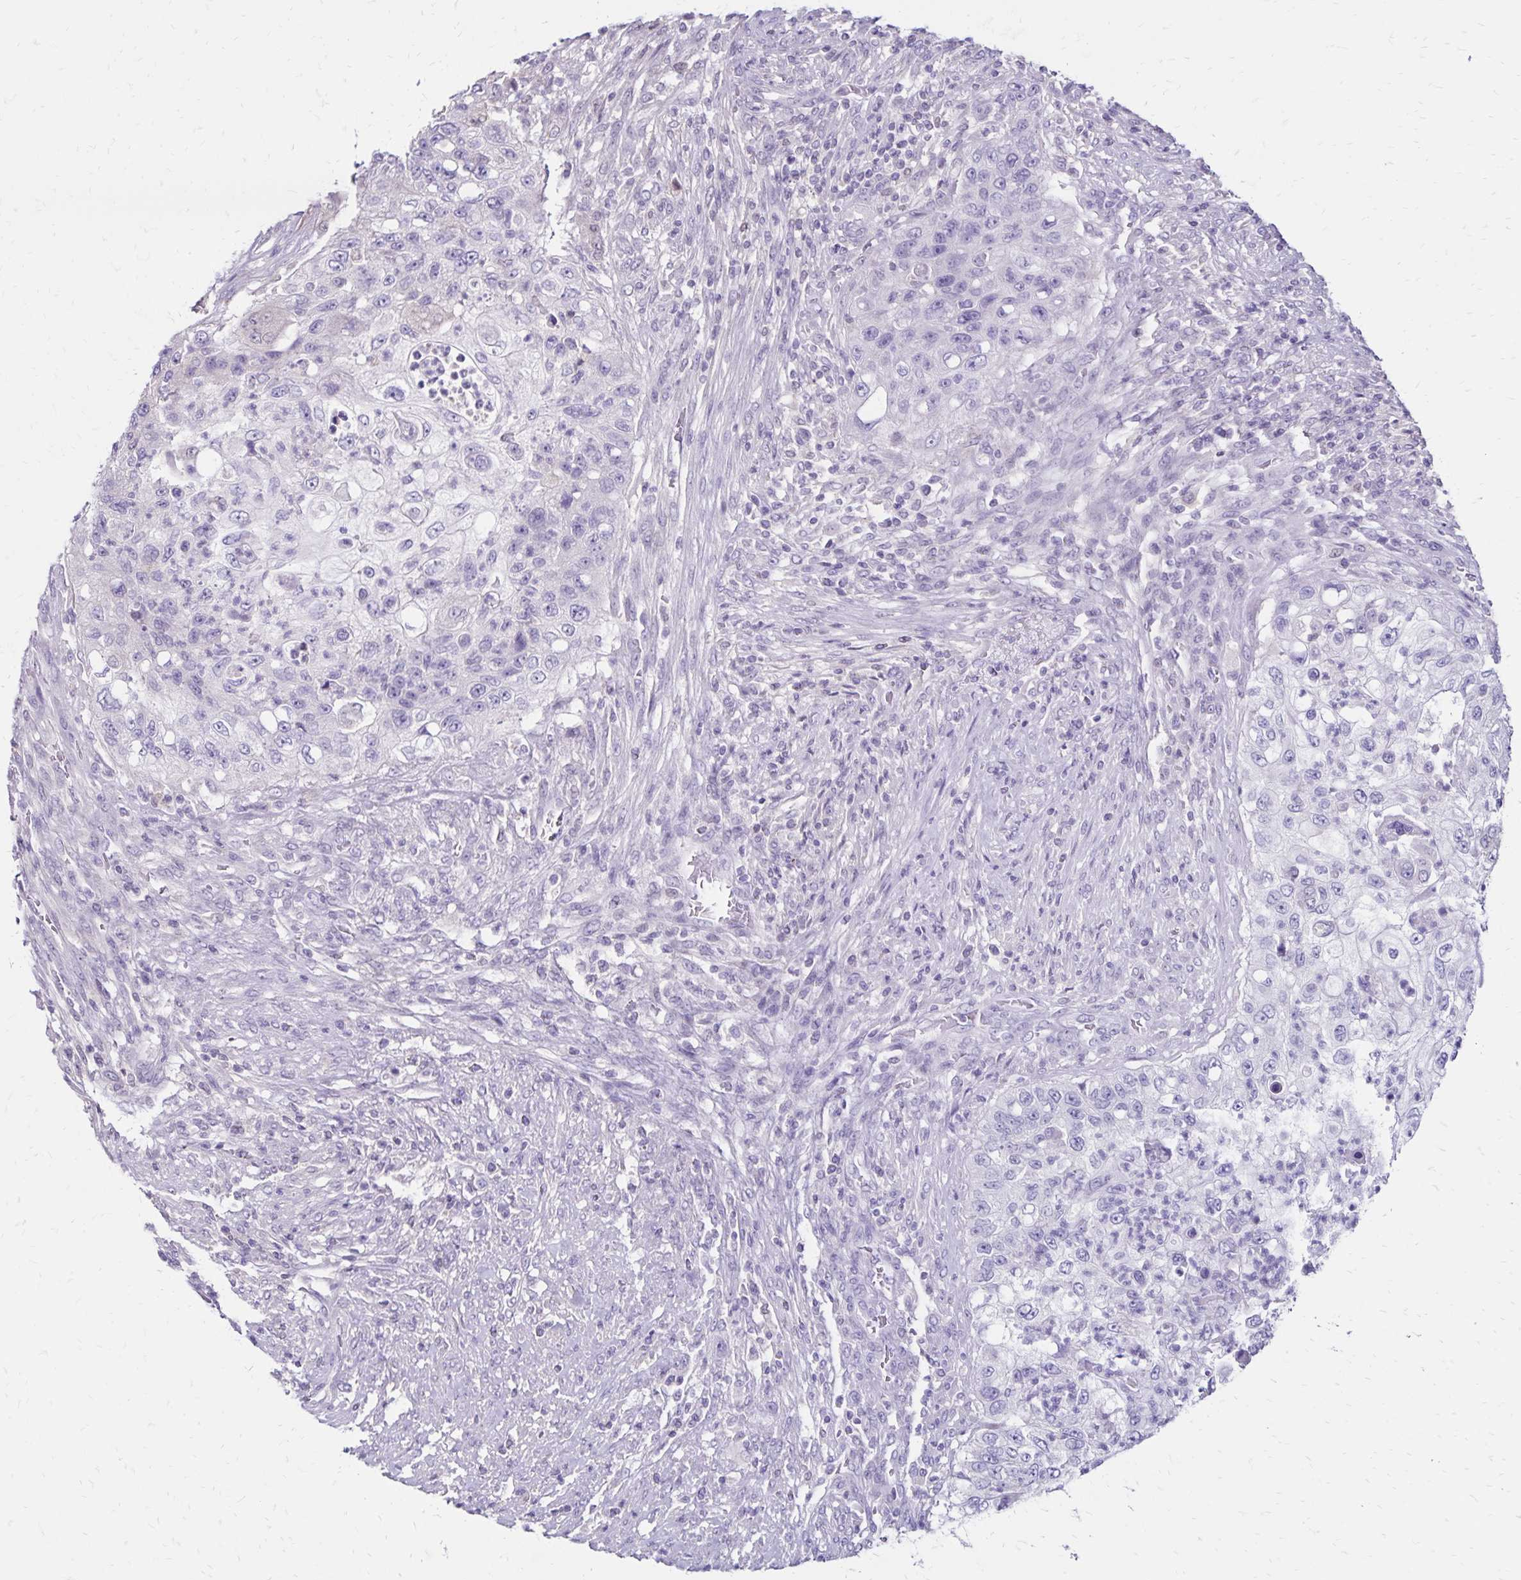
{"staining": {"intensity": "negative", "quantity": "none", "location": "none"}, "tissue": "urothelial cancer", "cell_type": "Tumor cells", "image_type": "cancer", "snomed": [{"axis": "morphology", "description": "Urothelial carcinoma, High grade"}, {"axis": "topography", "description": "Urinary bladder"}], "caption": "A photomicrograph of human urothelial cancer is negative for staining in tumor cells. The staining is performed using DAB (3,3'-diaminobenzidine) brown chromogen with nuclei counter-stained in using hematoxylin.", "gene": "SH3GL3", "patient": {"sex": "female", "age": 60}}